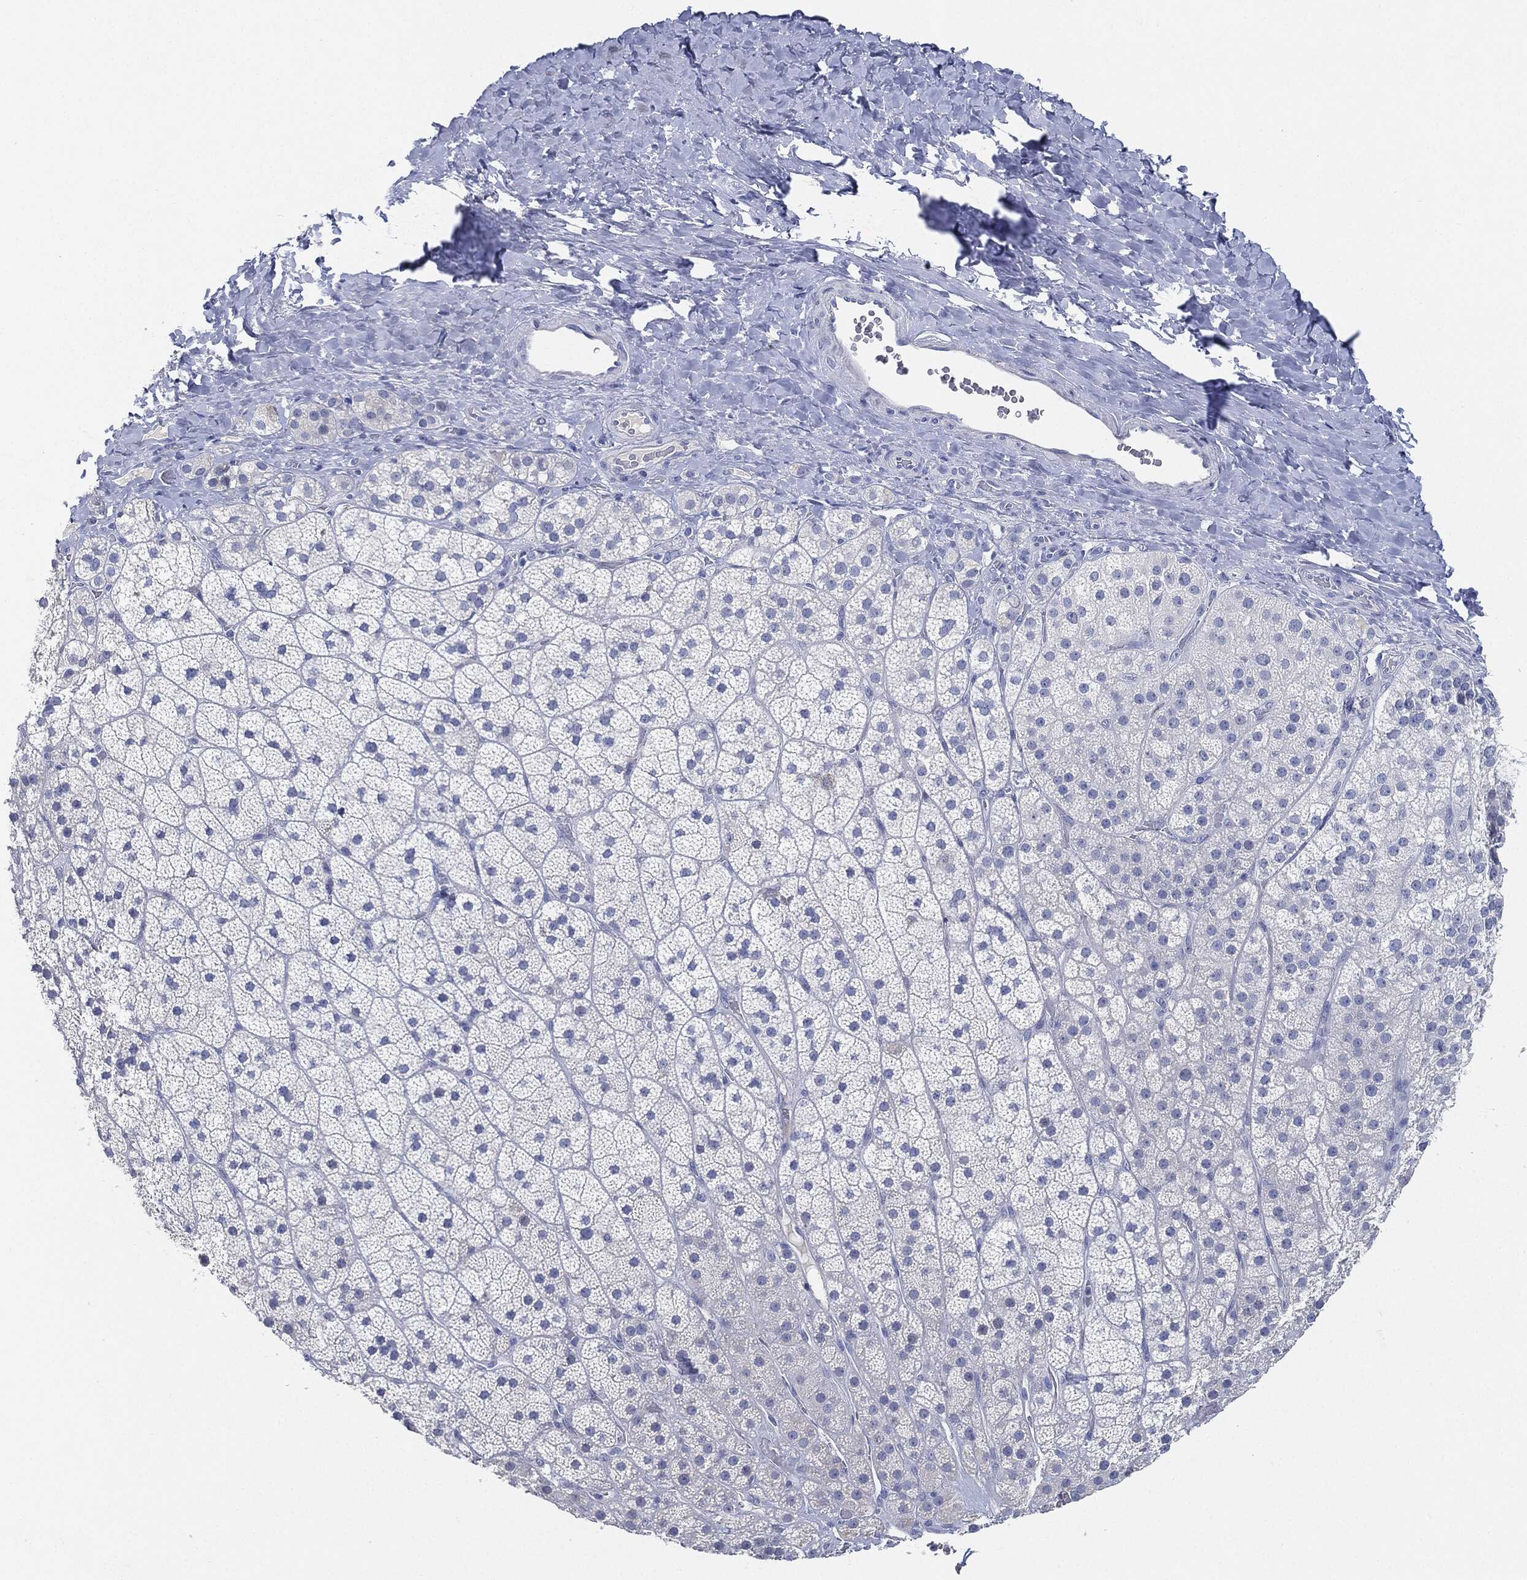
{"staining": {"intensity": "negative", "quantity": "none", "location": "none"}, "tissue": "adrenal gland", "cell_type": "Glandular cells", "image_type": "normal", "snomed": [{"axis": "morphology", "description": "Normal tissue, NOS"}, {"axis": "topography", "description": "Adrenal gland"}], "caption": "High magnification brightfield microscopy of normal adrenal gland stained with DAB (3,3'-diaminobenzidine) (brown) and counterstained with hematoxylin (blue): glandular cells show no significant positivity. (Brightfield microscopy of DAB IHC at high magnification).", "gene": "AFP", "patient": {"sex": "male", "age": 57}}